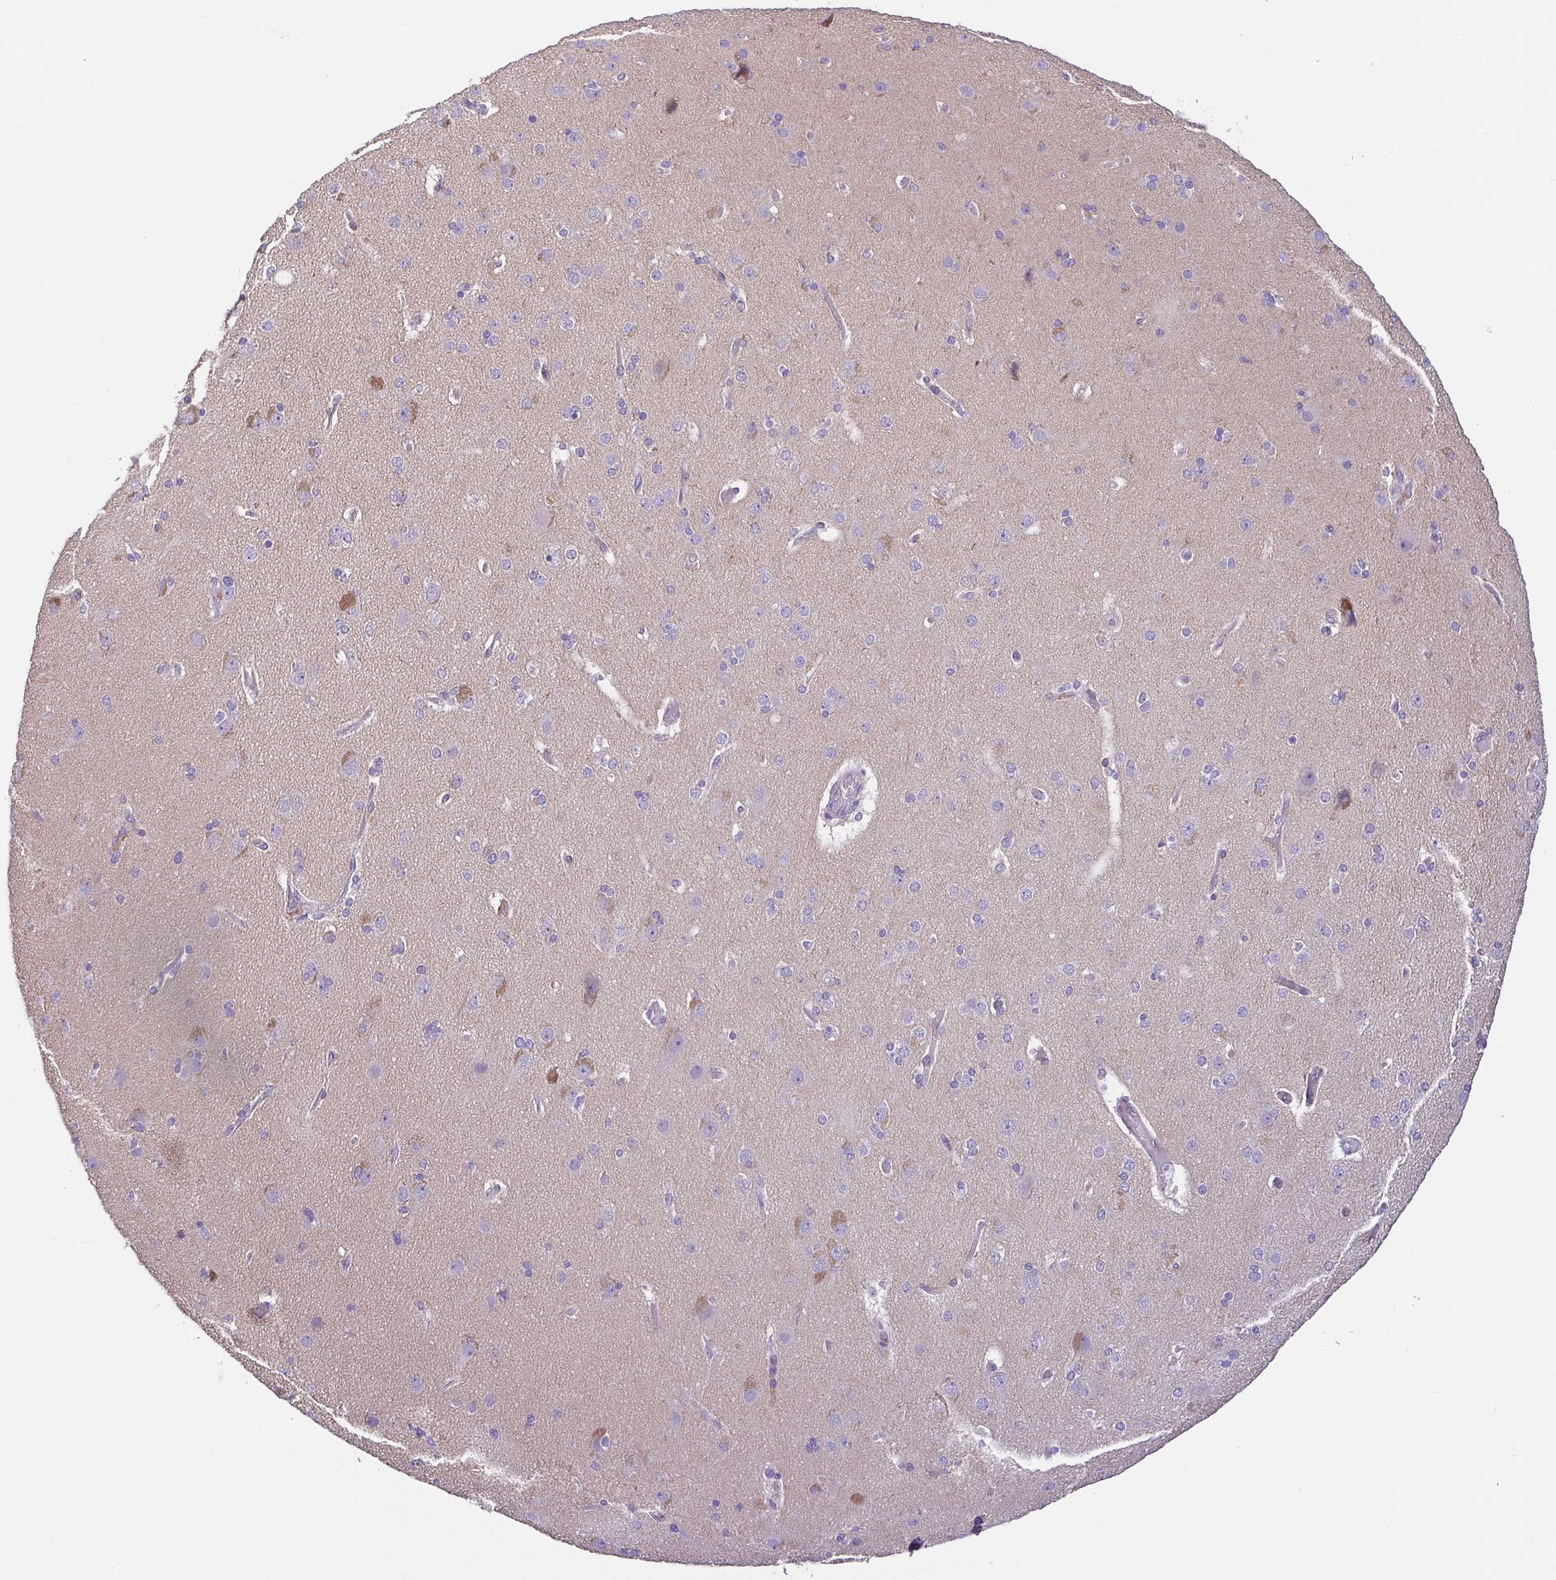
{"staining": {"intensity": "negative", "quantity": "none", "location": "none"}, "tissue": "cerebral cortex", "cell_type": "Endothelial cells", "image_type": "normal", "snomed": [{"axis": "morphology", "description": "Normal tissue, NOS"}, {"axis": "morphology", "description": "Glioma, malignant, High grade"}, {"axis": "topography", "description": "Cerebral cortex"}], "caption": "DAB (3,3'-diaminobenzidine) immunohistochemical staining of unremarkable cerebral cortex shows no significant expression in endothelial cells.", "gene": "SLC13A1", "patient": {"sex": "male", "age": 71}}